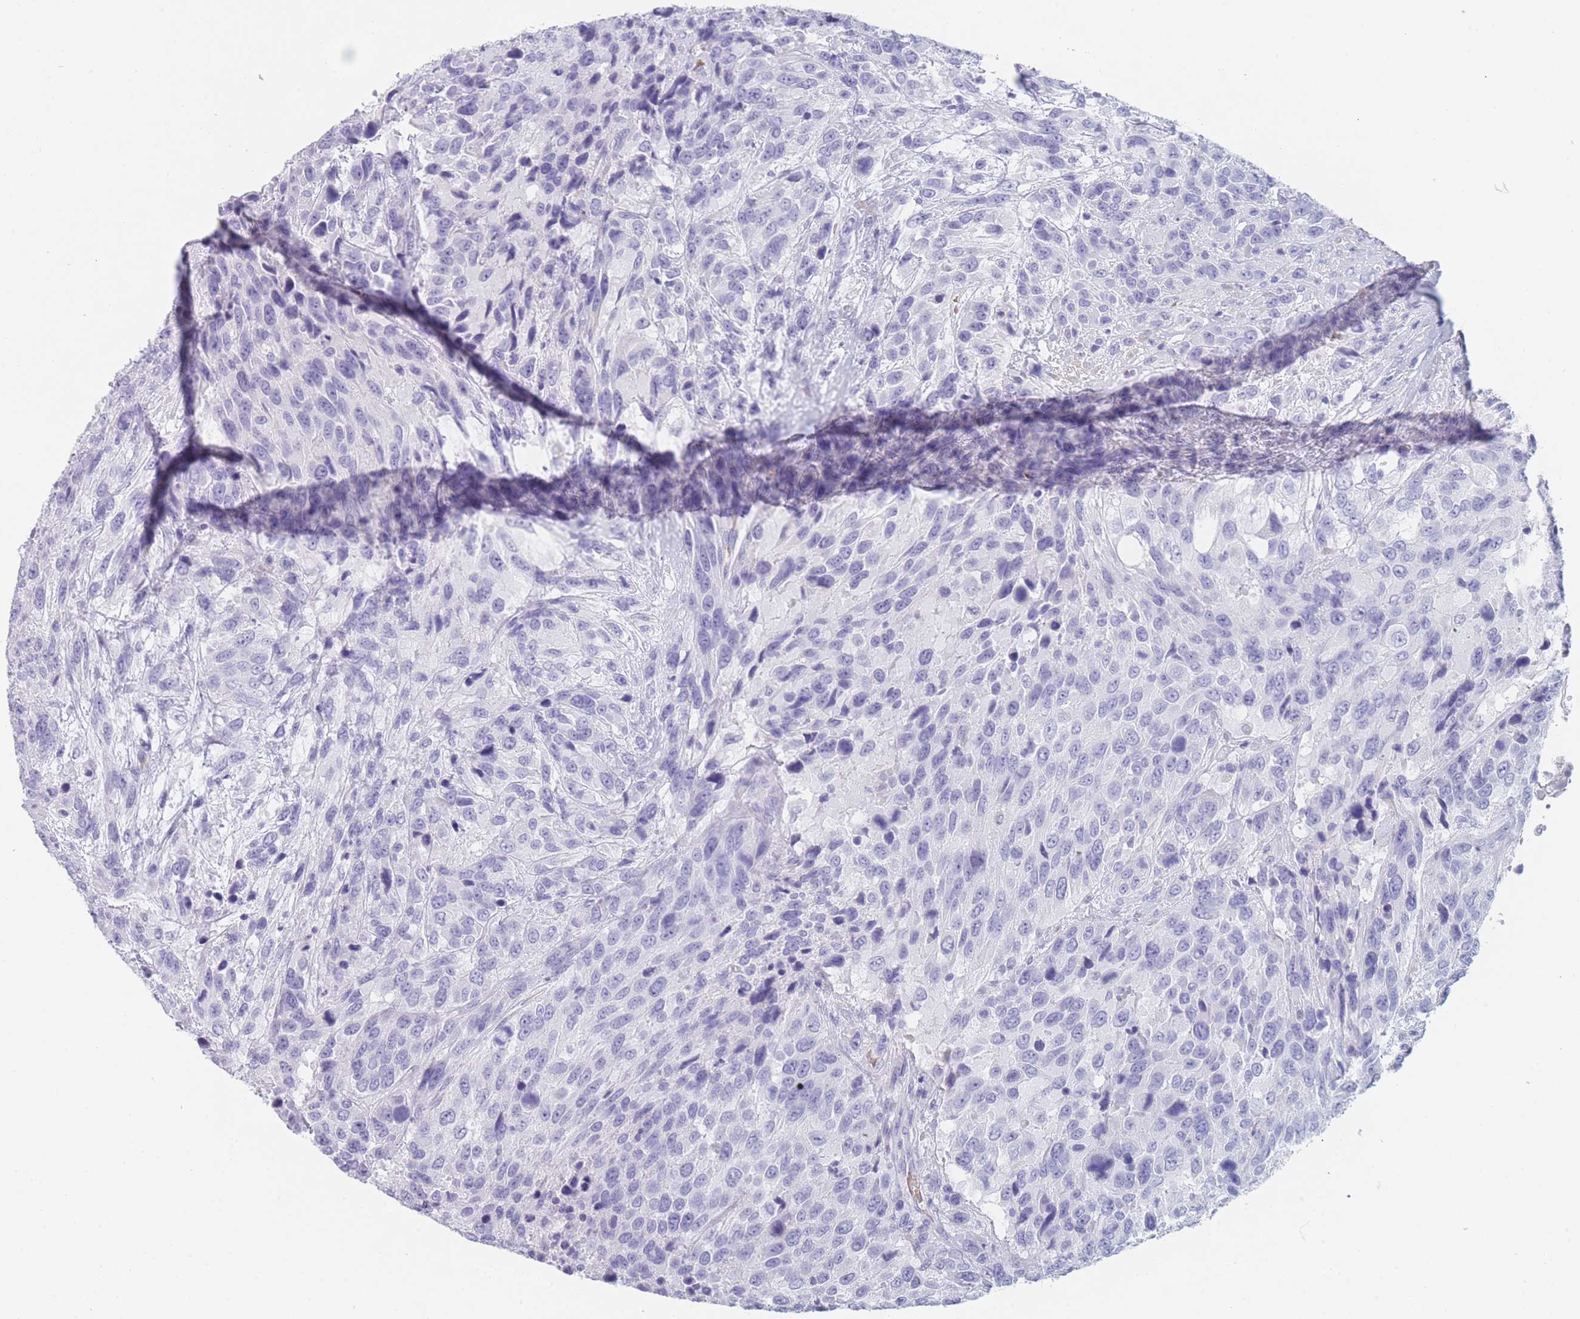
{"staining": {"intensity": "negative", "quantity": "none", "location": "none"}, "tissue": "urothelial cancer", "cell_type": "Tumor cells", "image_type": "cancer", "snomed": [{"axis": "morphology", "description": "Urothelial carcinoma, High grade"}, {"axis": "topography", "description": "Urinary bladder"}], "caption": "Urothelial cancer was stained to show a protein in brown. There is no significant staining in tumor cells.", "gene": "OR5D16", "patient": {"sex": "female", "age": 70}}